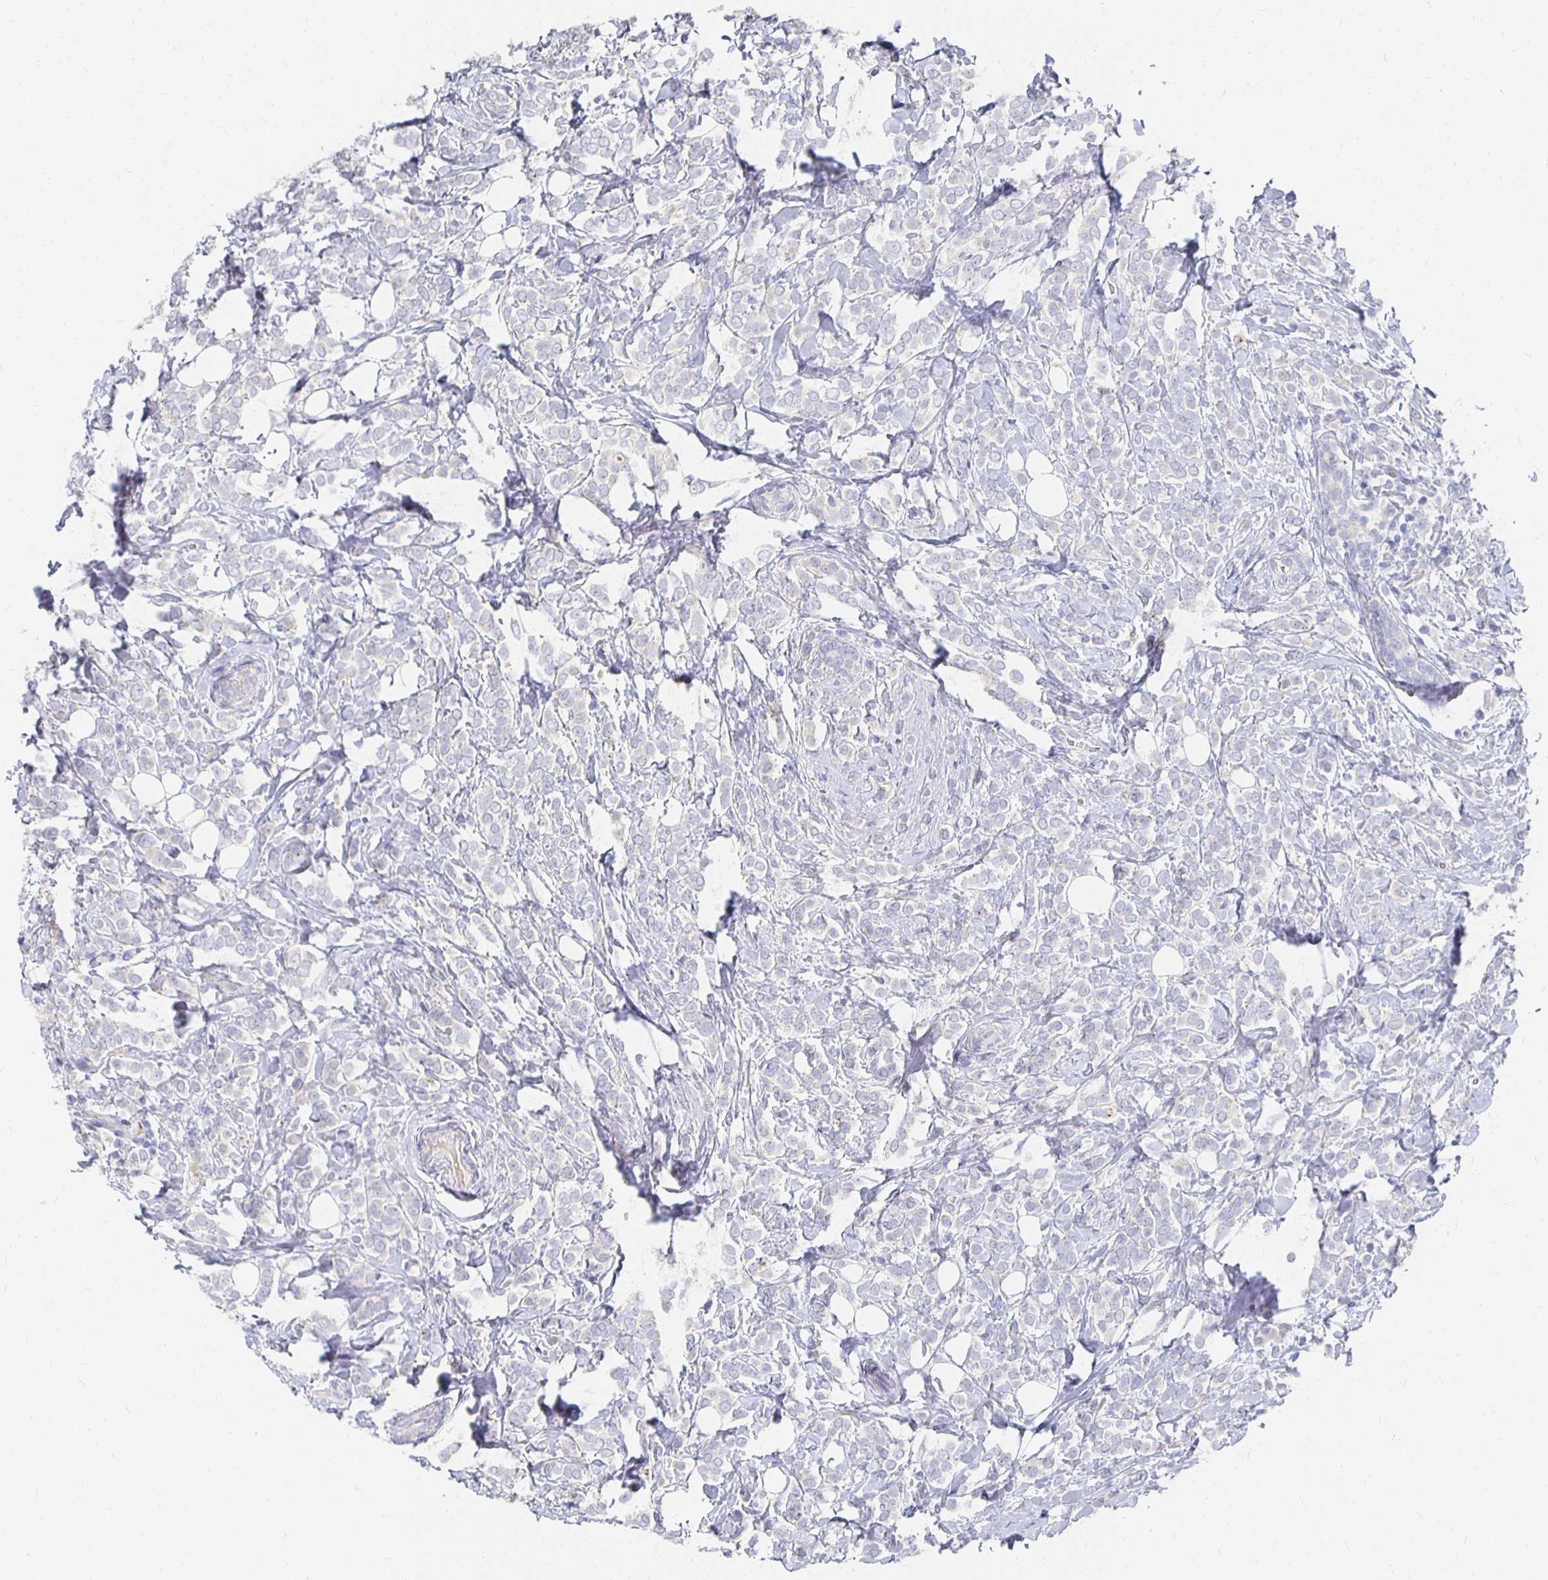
{"staining": {"intensity": "negative", "quantity": "none", "location": "none"}, "tissue": "breast cancer", "cell_type": "Tumor cells", "image_type": "cancer", "snomed": [{"axis": "morphology", "description": "Lobular carcinoma"}, {"axis": "topography", "description": "Breast"}], "caption": "A high-resolution histopathology image shows IHC staining of breast lobular carcinoma, which reveals no significant positivity in tumor cells. Nuclei are stained in blue.", "gene": "FKRP", "patient": {"sex": "female", "age": 49}}